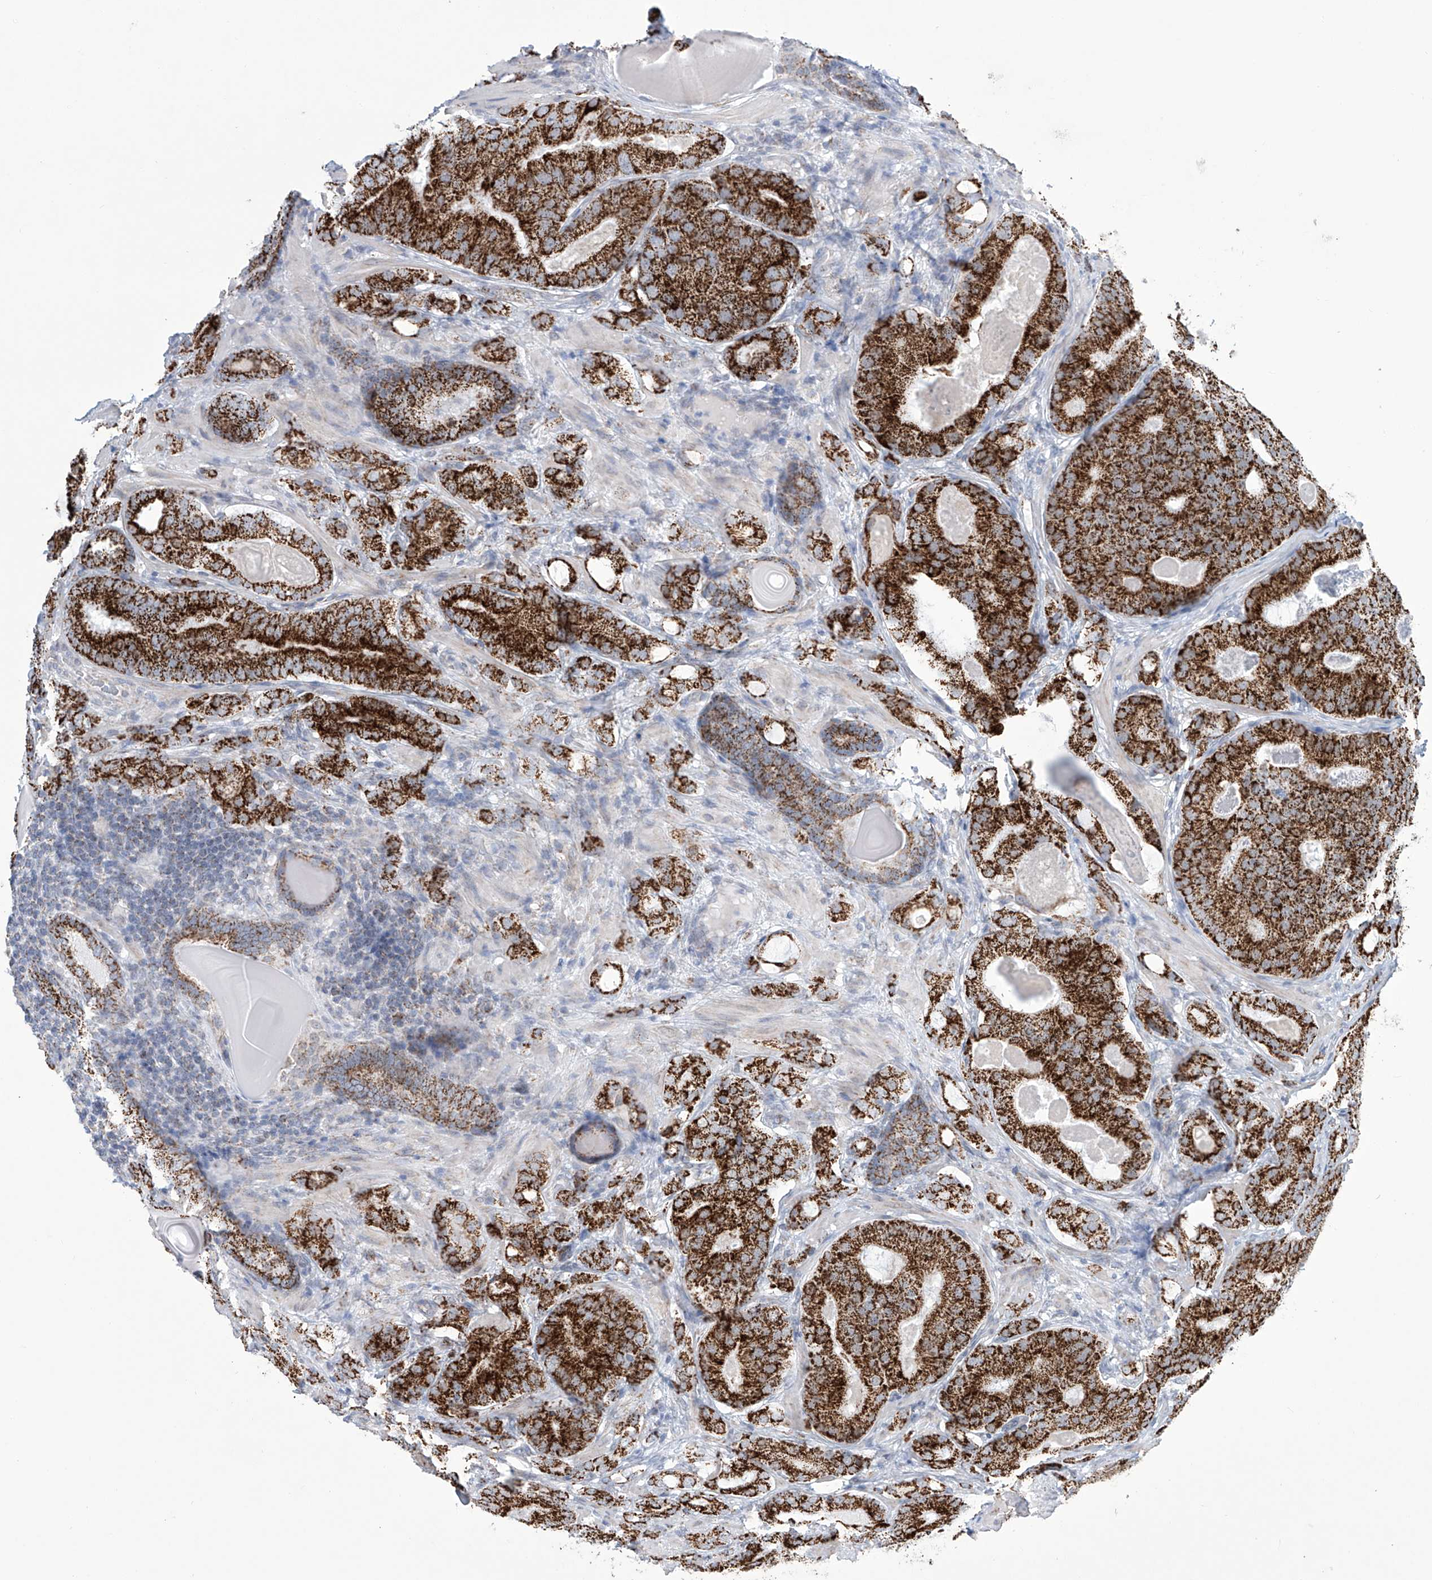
{"staining": {"intensity": "strong", "quantity": ">75%", "location": "cytoplasmic/membranous"}, "tissue": "prostate cancer", "cell_type": "Tumor cells", "image_type": "cancer", "snomed": [{"axis": "morphology", "description": "Adenocarcinoma, High grade"}, {"axis": "topography", "description": "Prostate"}], "caption": "Tumor cells reveal high levels of strong cytoplasmic/membranous positivity in approximately >75% of cells in human prostate adenocarcinoma (high-grade).", "gene": "ALDH6A1", "patient": {"sex": "male", "age": 66}}